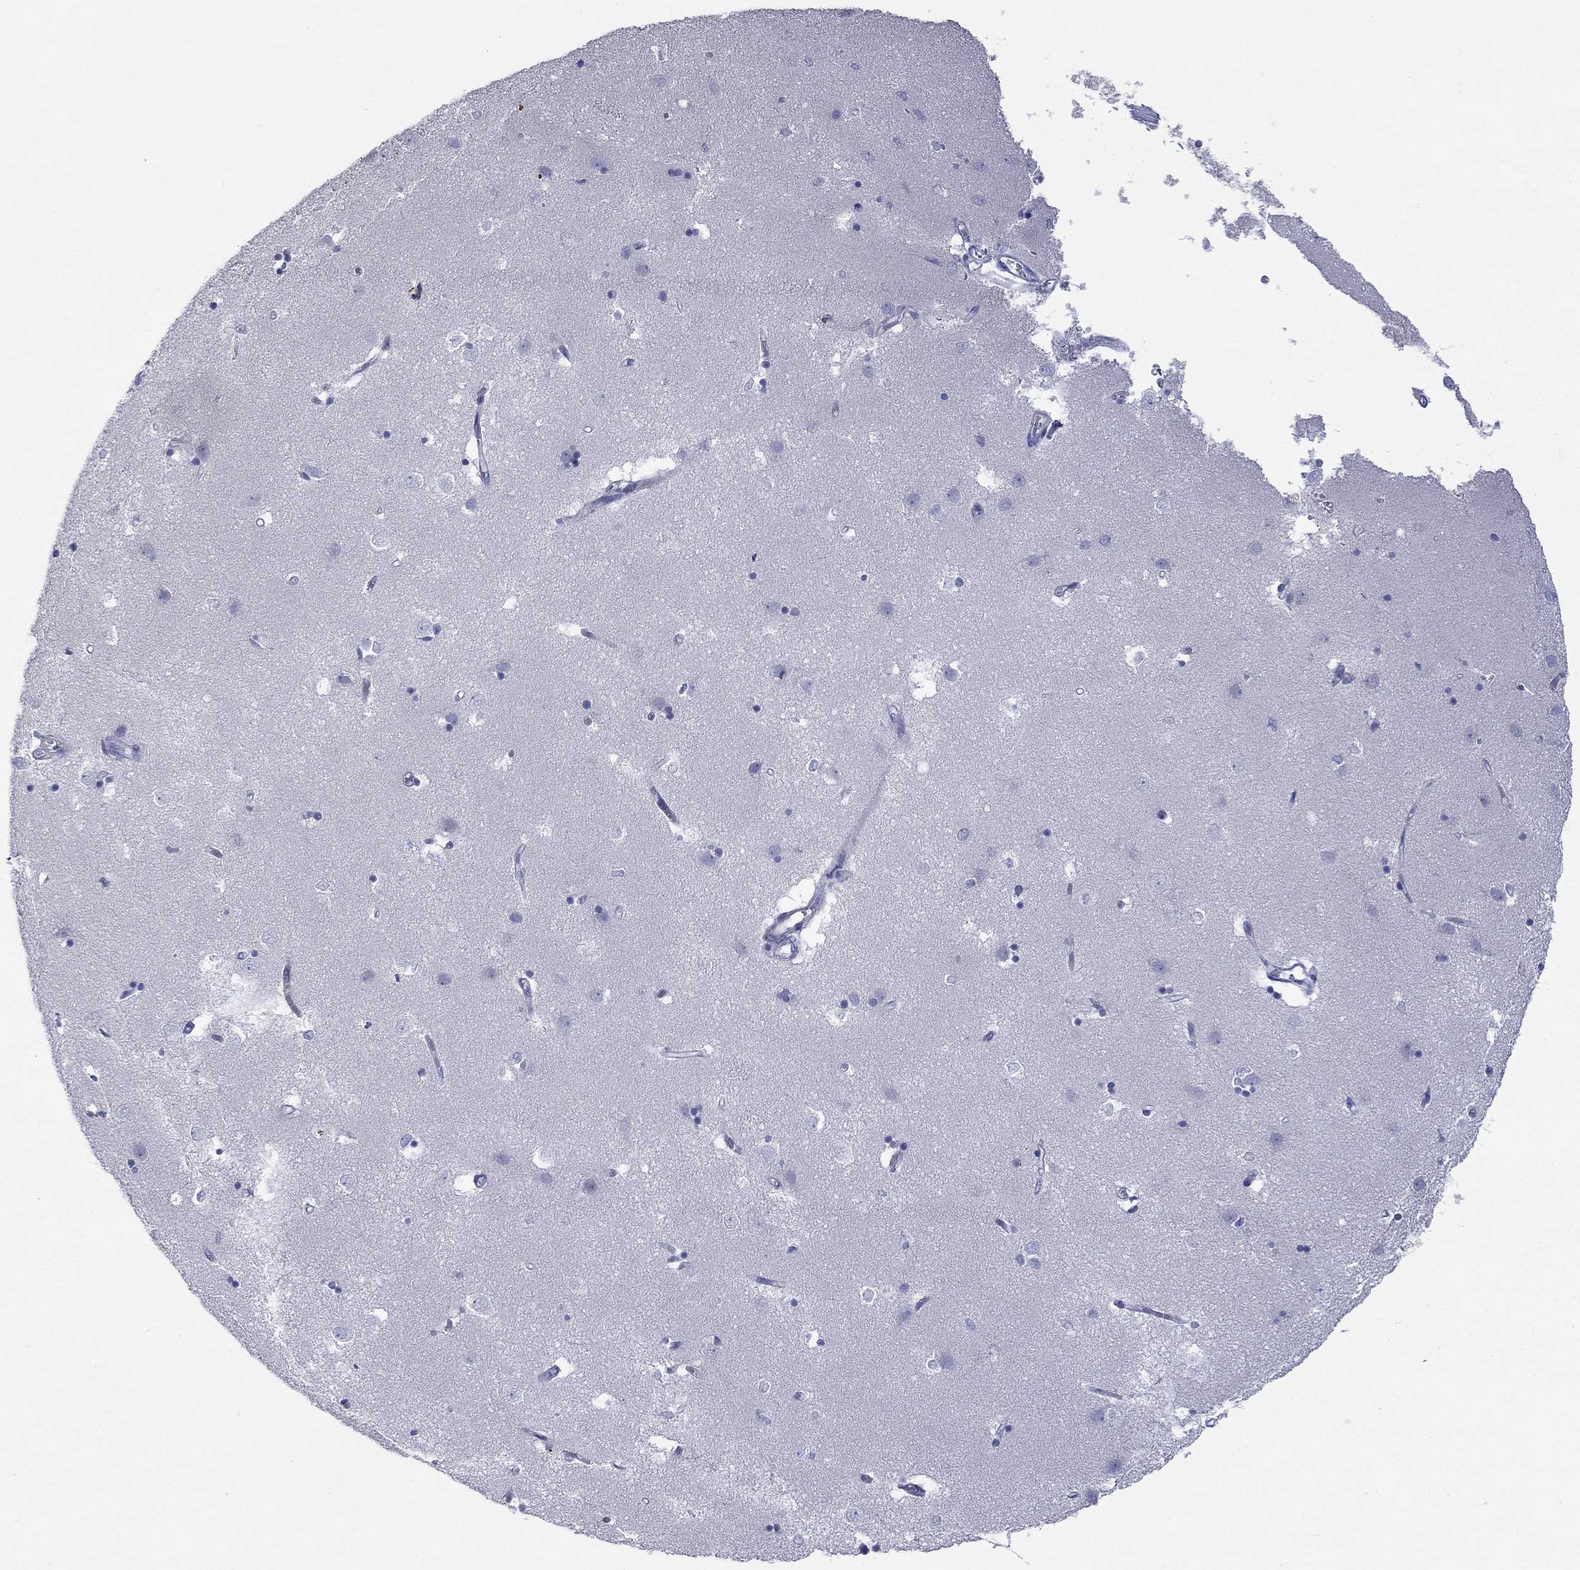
{"staining": {"intensity": "negative", "quantity": "none", "location": "none"}, "tissue": "caudate", "cell_type": "Glial cells", "image_type": "normal", "snomed": [{"axis": "morphology", "description": "Normal tissue, NOS"}, {"axis": "topography", "description": "Lateral ventricle wall"}], "caption": "An image of caudate stained for a protein shows no brown staining in glial cells. (Brightfield microscopy of DAB immunohistochemistry (IHC) at high magnification).", "gene": "ACTL7B", "patient": {"sex": "male", "age": 54}}